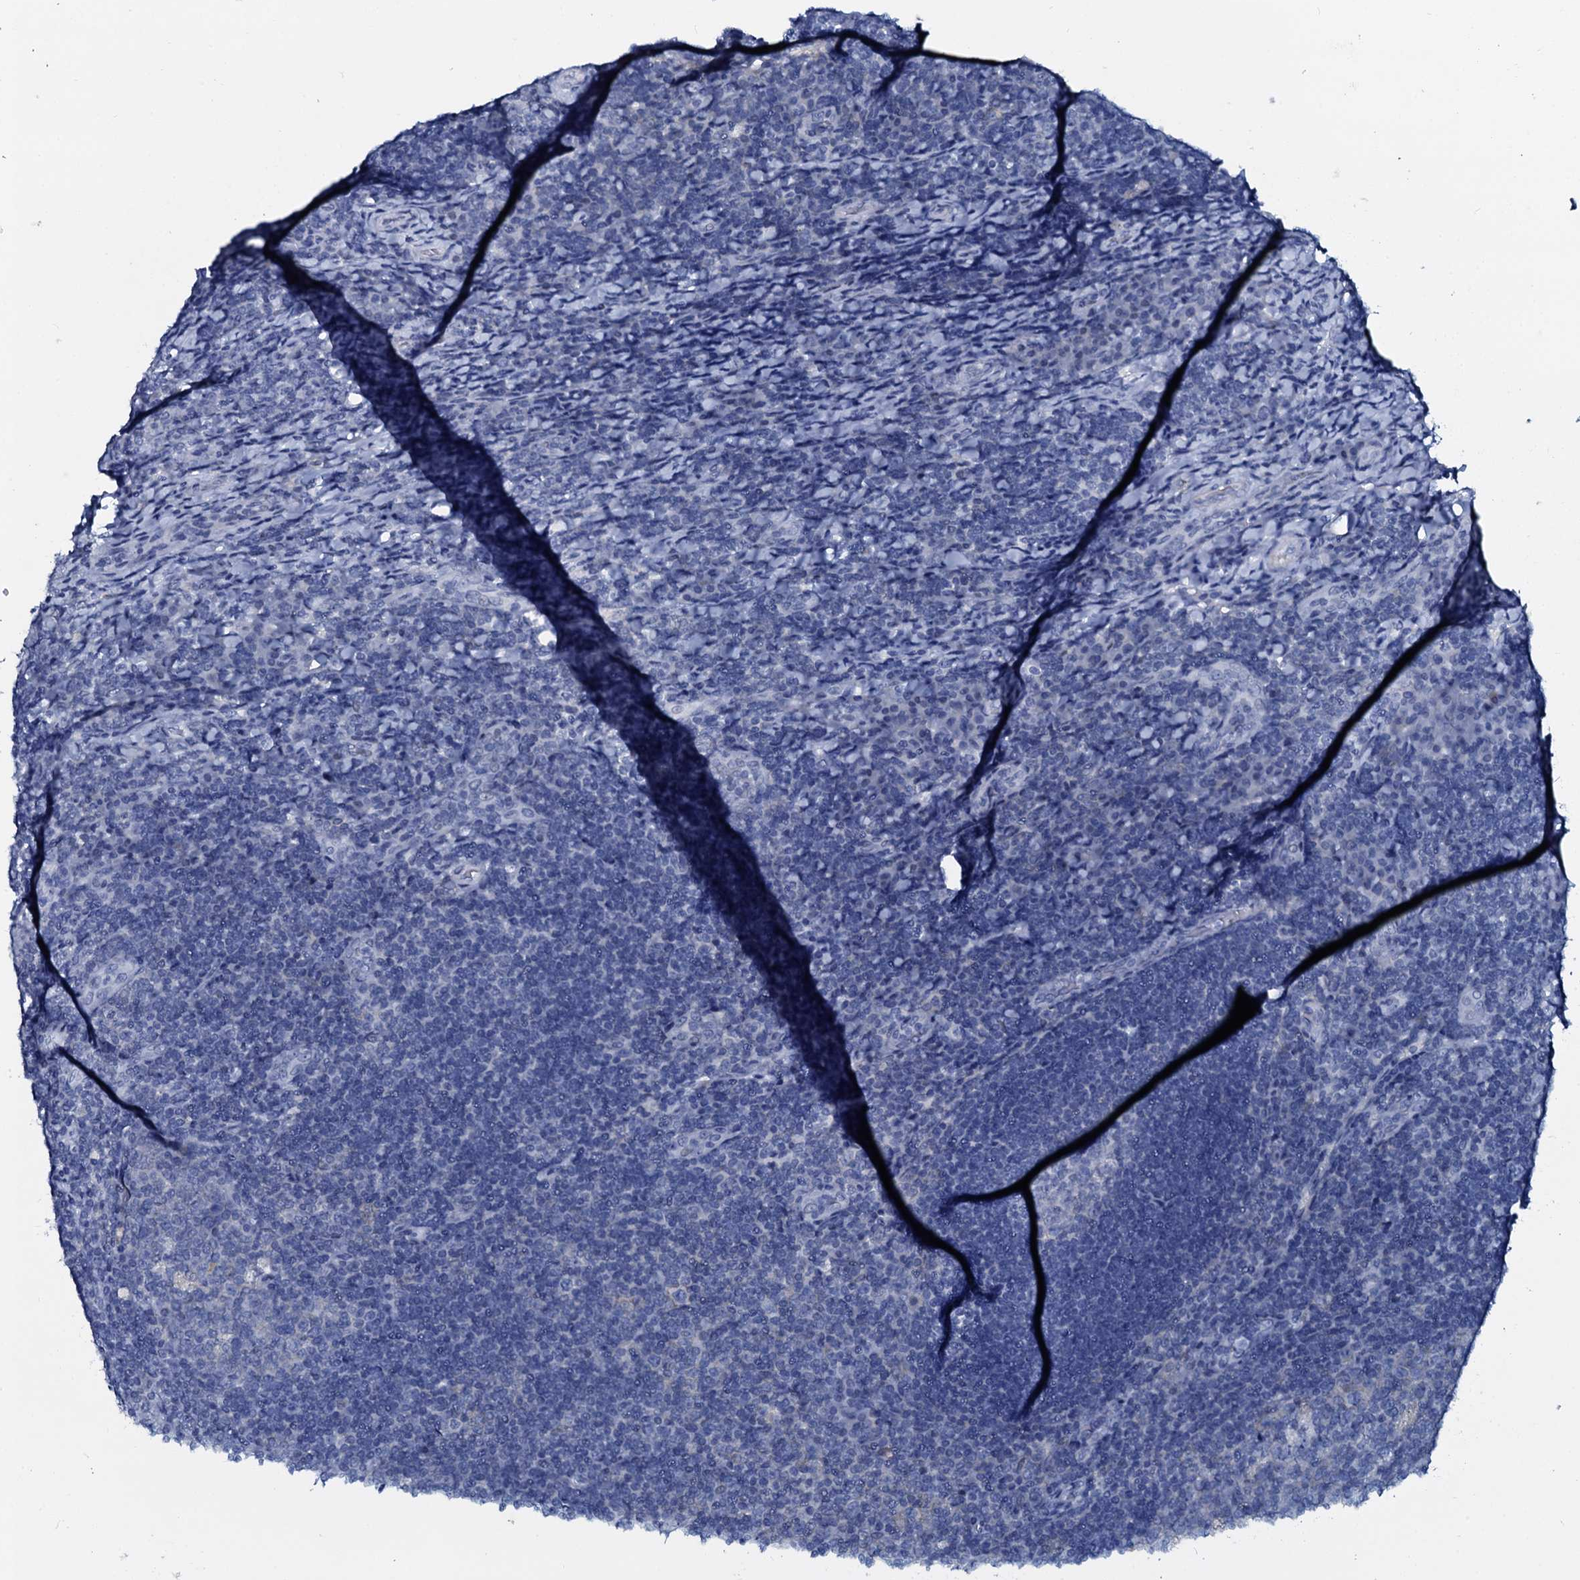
{"staining": {"intensity": "negative", "quantity": "none", "location": "none"}, "tissue": "tonsil", "cell_type": "Germinal center cells", "image_type": "normal", "snomed": [{"axis": "morphology", "description": "Normal tissue, NOS"}, {"axis": "topography", "description": "Tonsil"}], "caption": "Immunohistochemical staining of benign human tonsil shows no significant positivity in germinal center cells. (DAB IHC with hematoxylin counter stain).", "gene": "SLC4A7", "patient": {"sex": "male", "age": 17}}